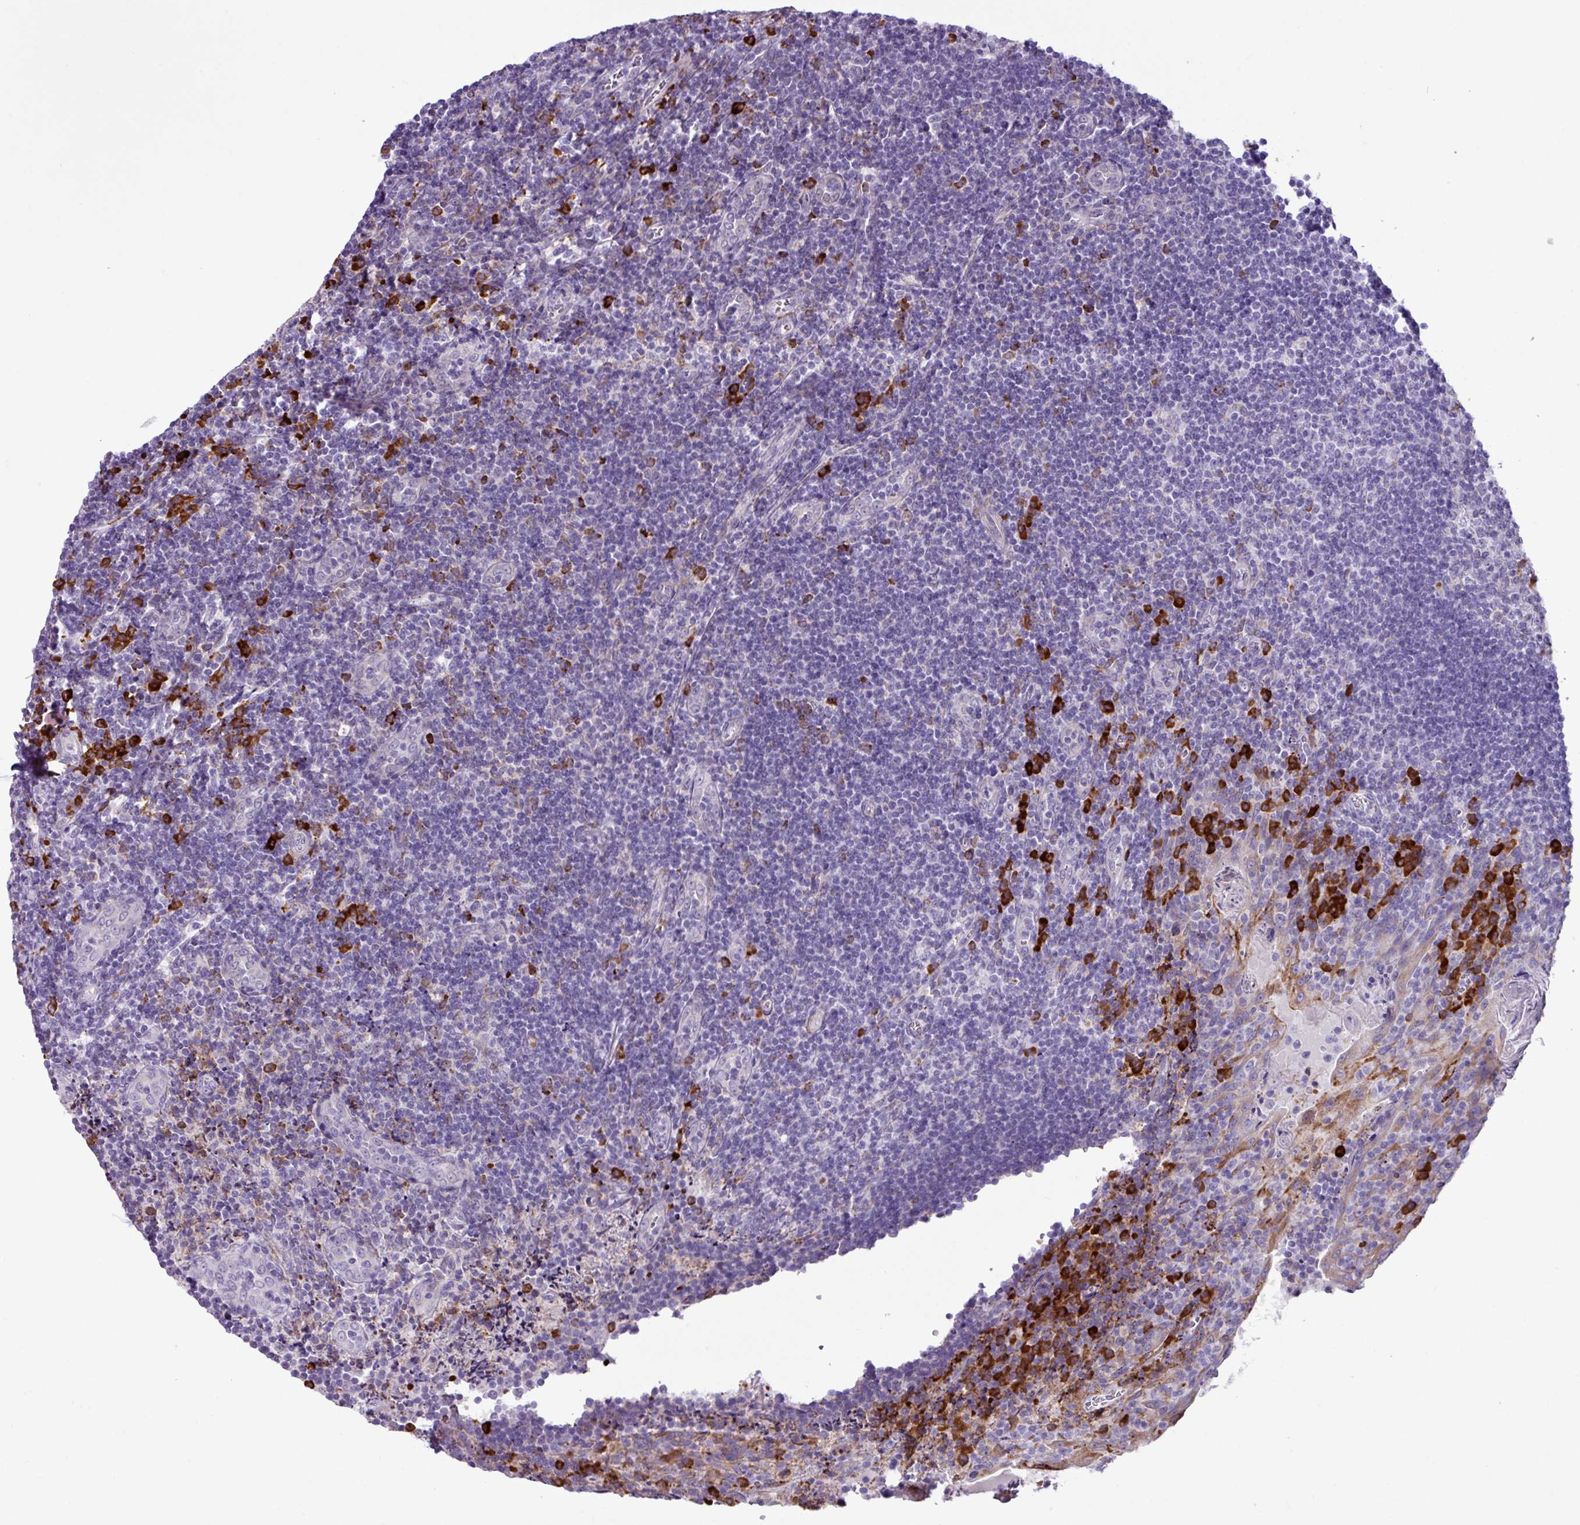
{"staining": {"intensity": "strong", "quantity": "<25%", "location": "cytoplasmic/membranous"}, "tissue": "tonsil", "cell_type": "Germinal center cells", "image_type": "normal", "snomed": [{"axis": "morphology", "description": "Normal tissue, NOS"}, {"axis": "topography", "description": "Tonsil"}], "caption": "A brown stain highlights strong cytoplasmic/membranous expression of a protein in germinal center cells of unremarkable tonsil. (DAB (3,3'-diaminobenzidine) IHC, brown staining for protein, blue staining for nuclei).", "gene": "RGS21", "patient": {"sex": "male", "age": 17}}